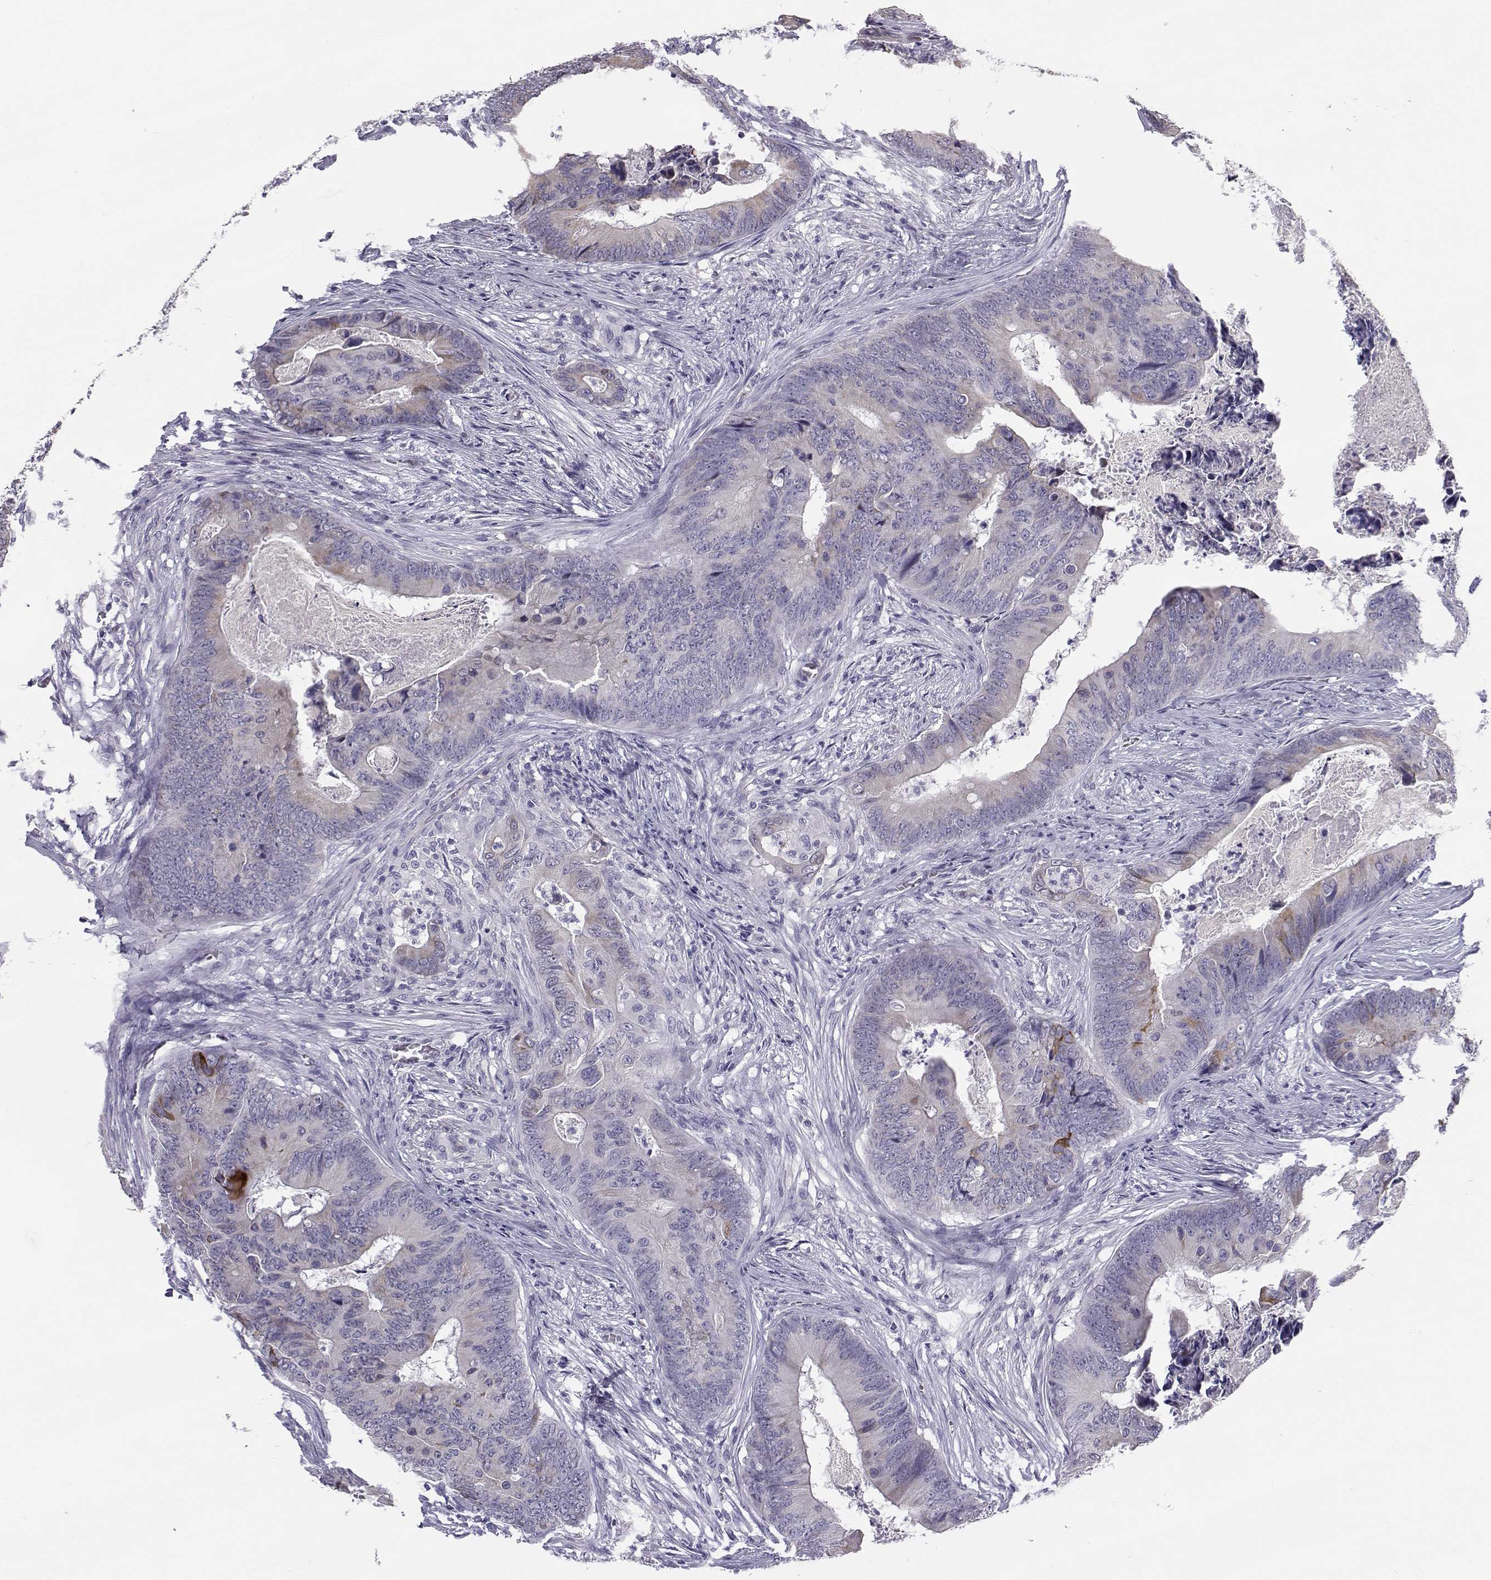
{"staining": {"intensity": "weak", "quantity": "<25%", "location": "cytoplasmic/membranous"}, "tissue": "colorectal cancer", "cell_type": "Tumor cells", "image_type": "cancer", "snomed": [{"axis": "morphology", "description": "Adenocarcinoma, NOS"}, {"axis": "topography", "description": "Colon"}], "caption": "IHC image of colorectal cancer stained for a protein (brown), which displays no staining in tumor cells. The staining is performed using DAB (3,3'-diaminobenzidine) brown chromogen with nuclei counter-stained in using hematoxylin.", "gene": "RNASE12", "patient": {"sex": "male", "age": 84}}